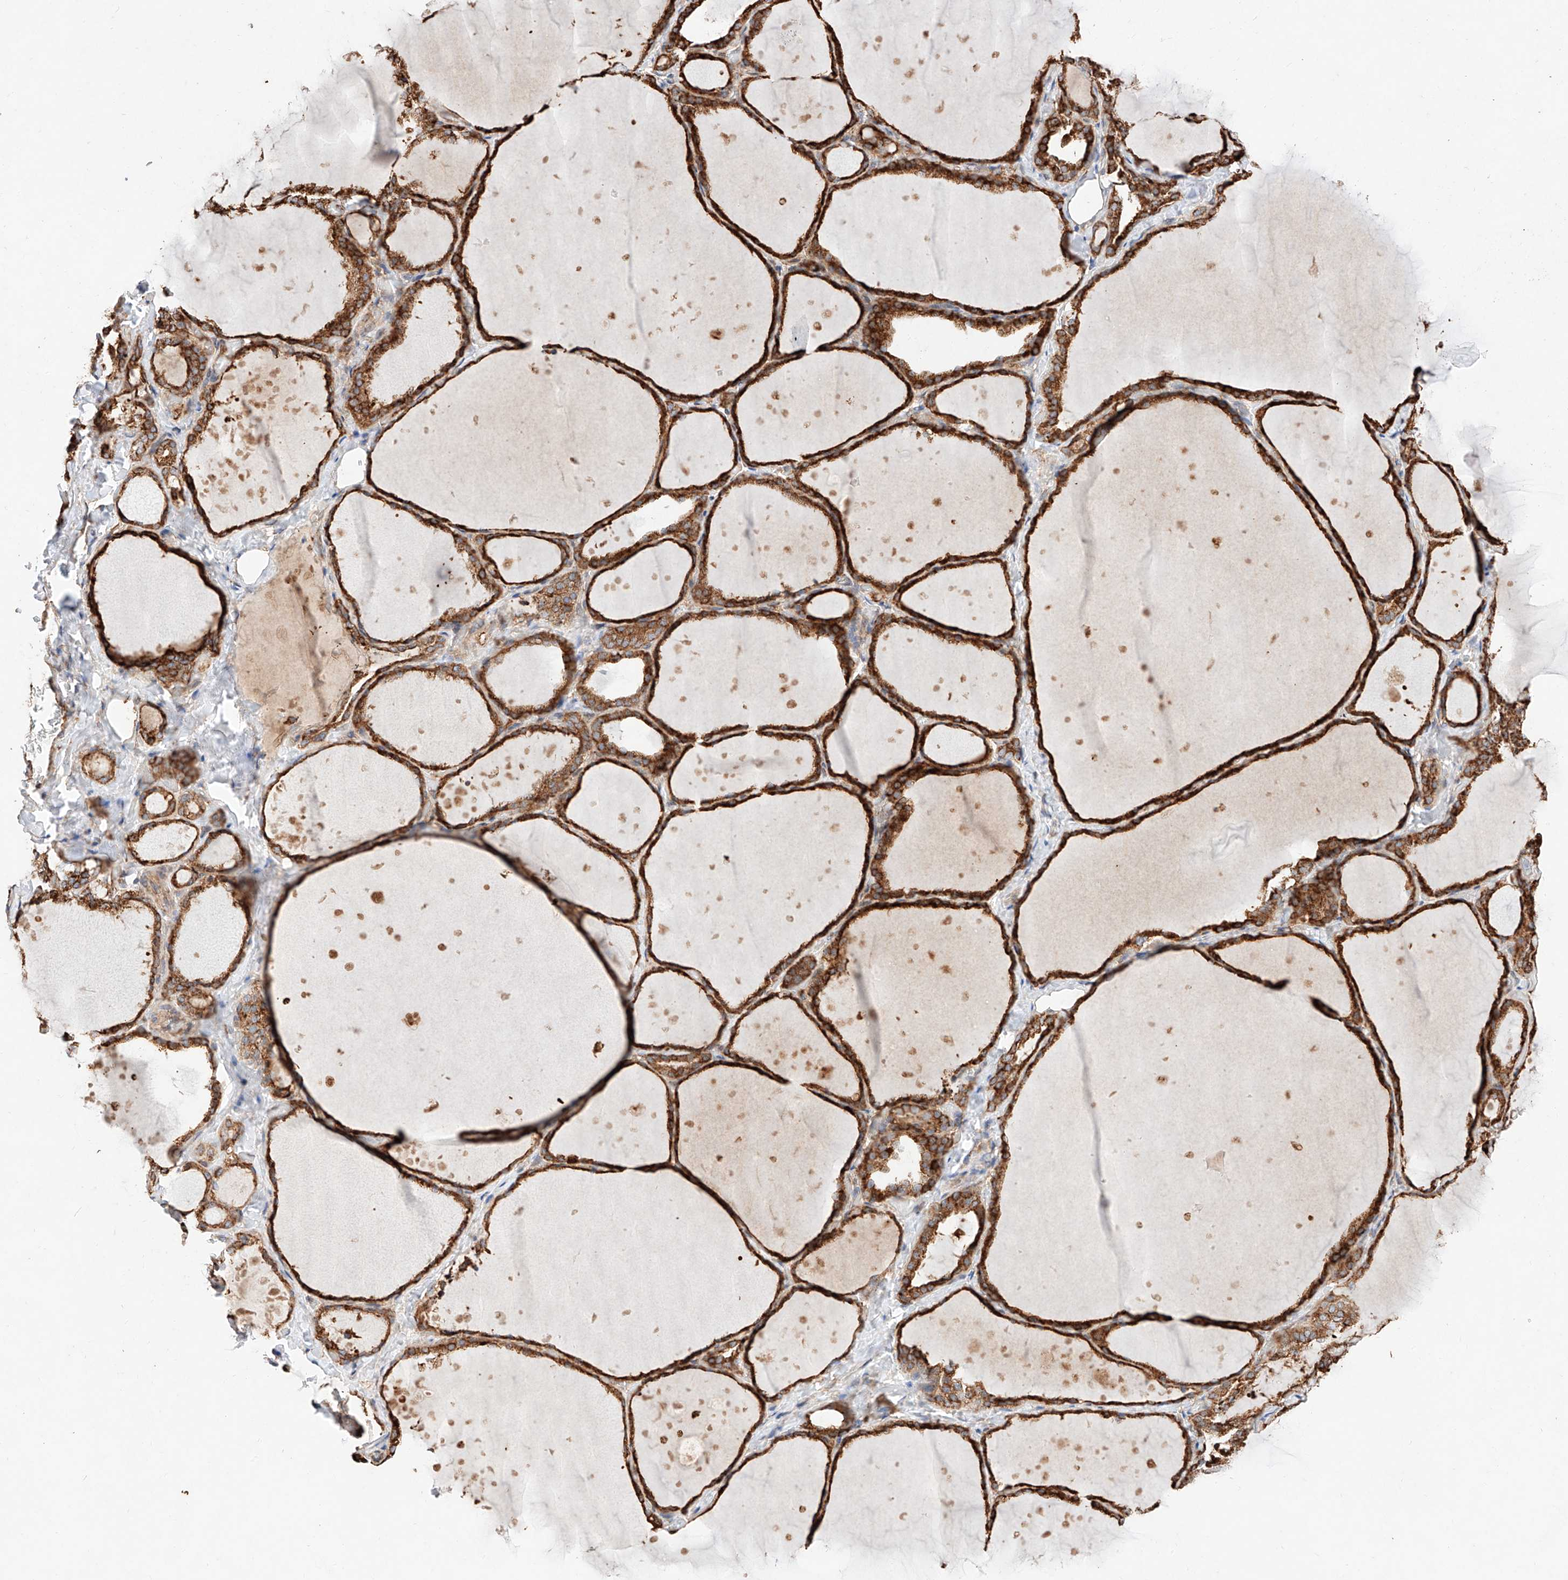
{"staining": {"intensity": "strong", "quantity": ">75%", "location": "cytoplasmic/membranous"}, "tissue": "thyroid gland", "cell_type": "Glandular cells", "image_type": "normal", "snomed": [{"axis": "morphology", "description": "Normal tissue, NOS"}, {"axis": "topography", "description": "Thyroid gland"}], "caption": "DAB (3,3'-diaminobenzidine) immunohistochemical staining of normal human thyroid gland exhibits strong cytoplasmic/membranous protein staining in about >75% of glandular cells.", "gene": "ATP9B", "patient": {"sex": "female", "age": 44}}